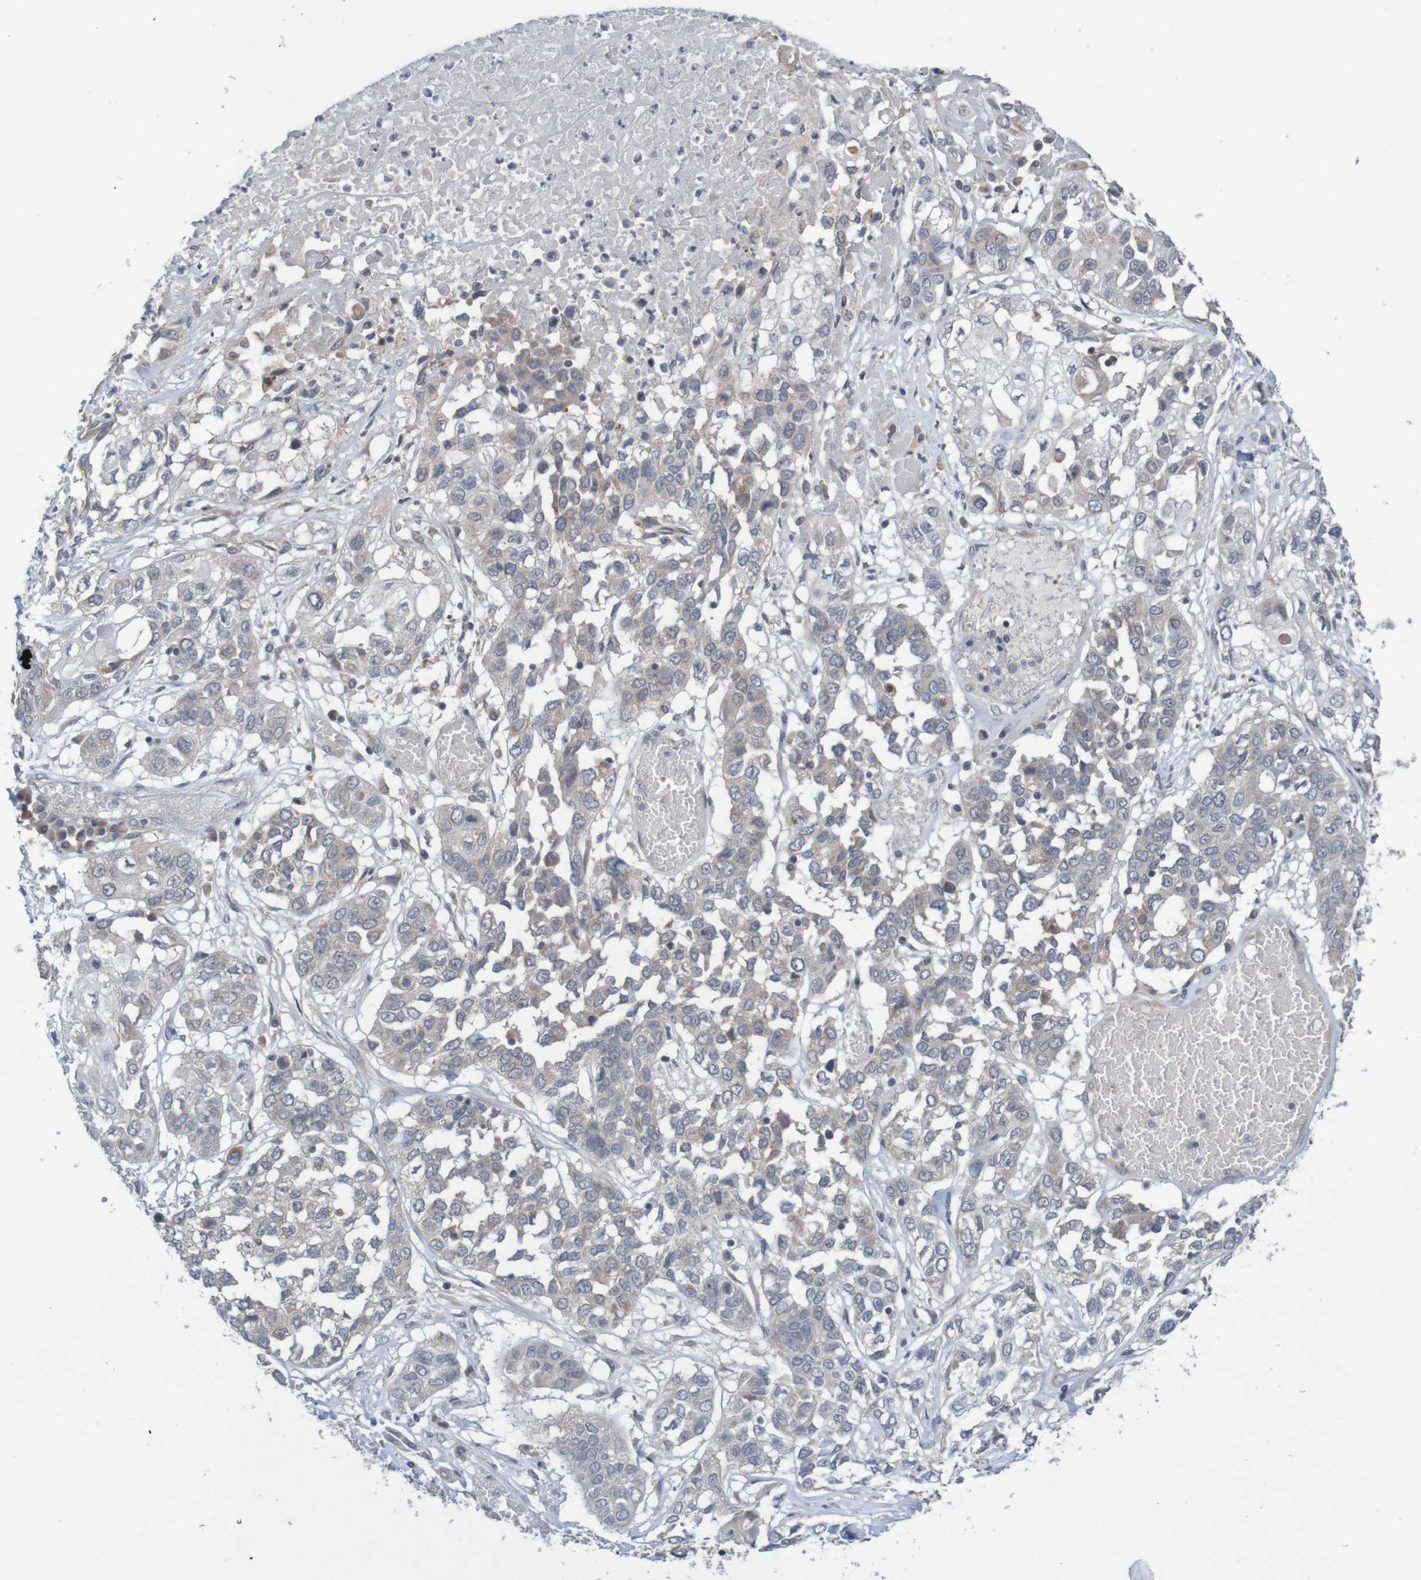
{"staining": {"intensity": "negative", "quantity": "none", "location": "none"}, "tissue": "lung cancer", "cell_type": "Tumor cells", "image_type": "cancer", "snomed": [{"axis": "morphology", "description": "Squamous cell carcinoma, NOS"}, {"axis": "topography", "description": "Lung"}], "caption": "Tumor cells are negative for protein expression in human squamous cell carcinoma (lung). (Stains: DAB (3,3'-diaminobenzidine) IHC with hematoxylin counter stain, Microscopy: brightfield microscopy at high magnification).", "gene": "ANKK1", "patient": {"sex": "male", "age": 71}}